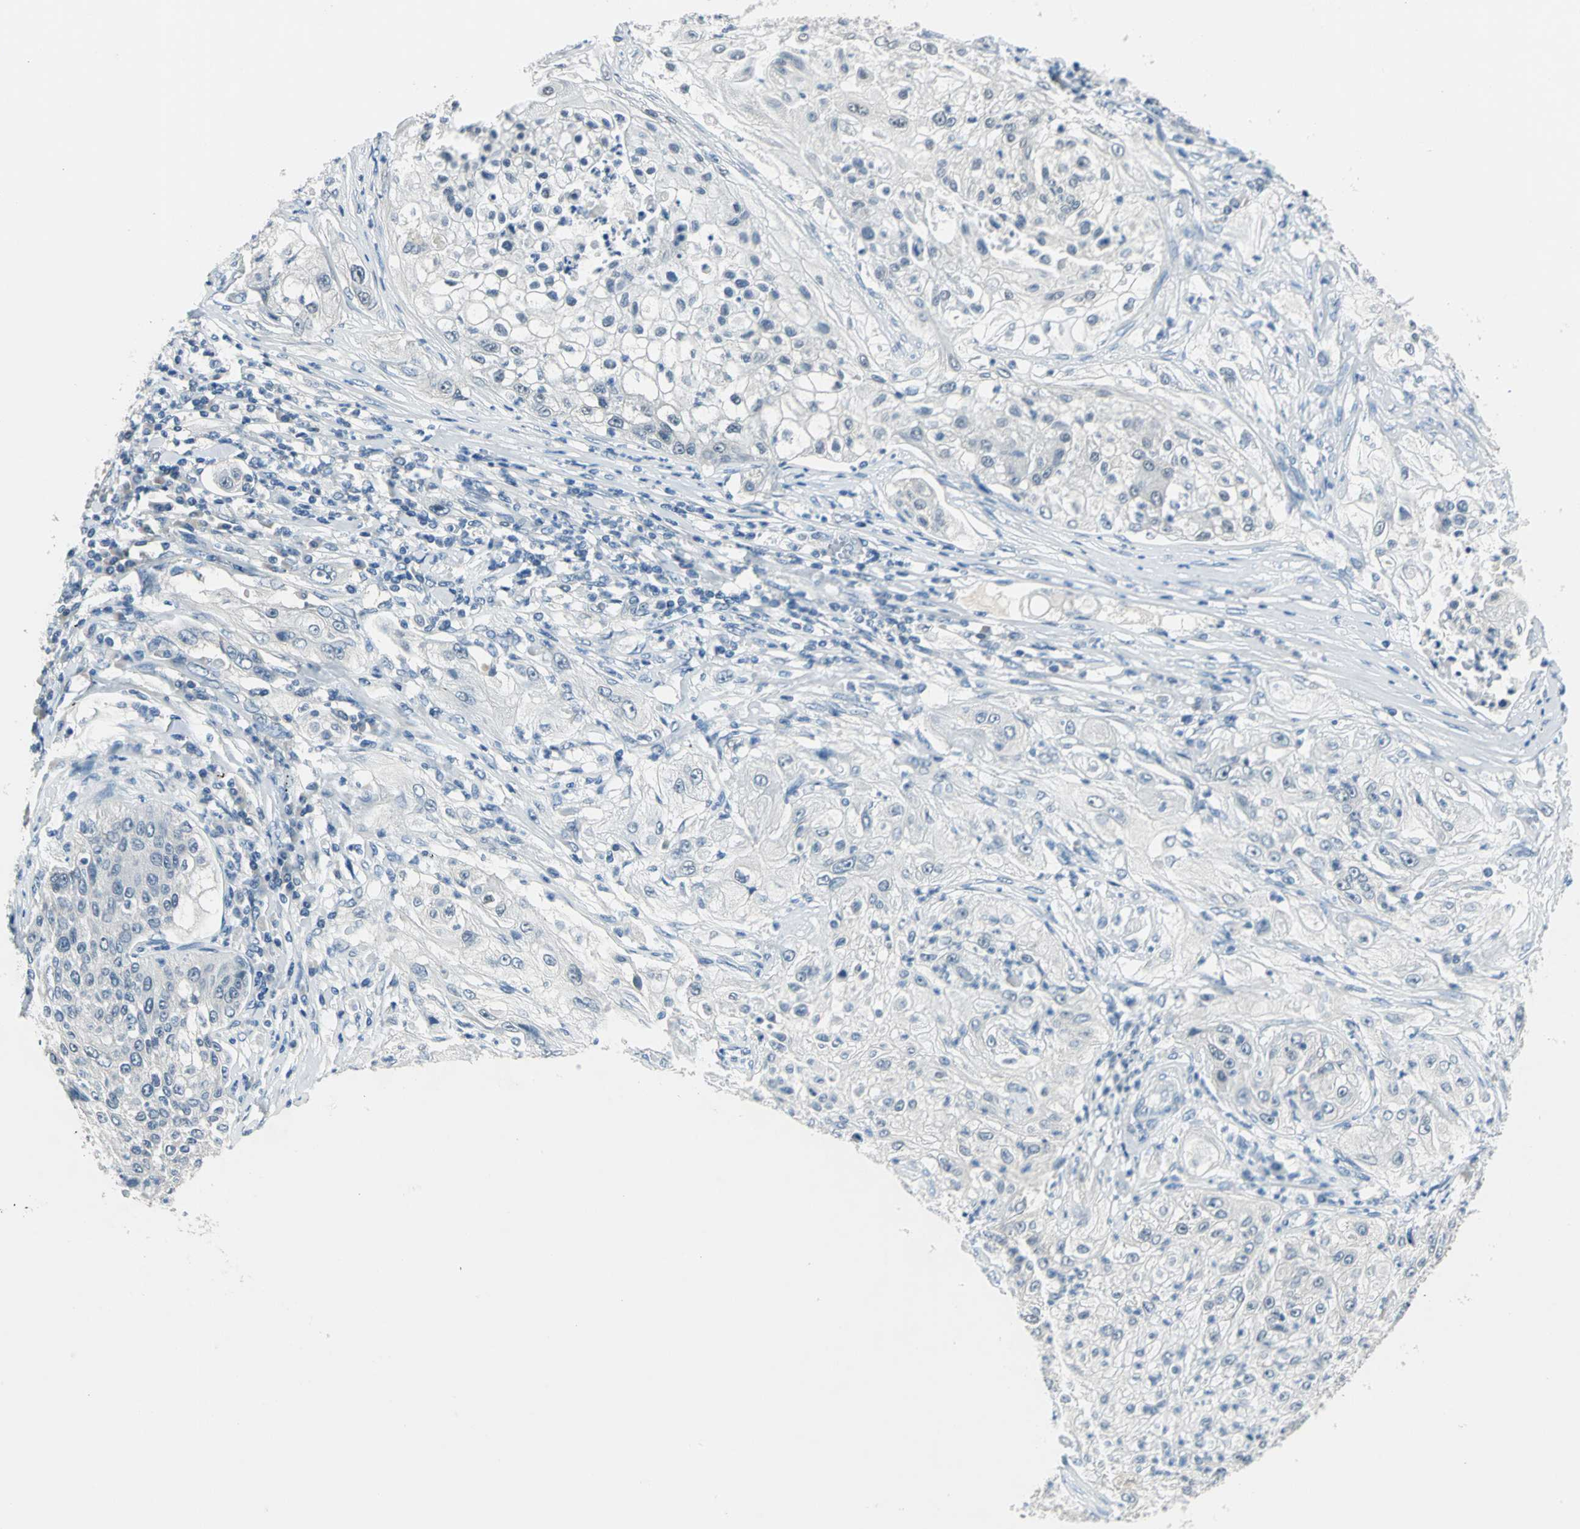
{"staining": {"intensity": "negative", "quantity": "none", "location": "none"}, "tissue": "lung cancer", "cell_type": "Tumor cells", "image_type": "cancer", "snomed": [{"axis": "morphology", "description": "Inflammation, NOS"}, {"axis": "morphology", "description": "Squamous cell carcinoma, NOS"}, {"axis": "topography", "description": "Lymph node"}, {"axis": "topography", "description": "Soft tissue"}, {"axis": "topography", "description": "Lung"}], "caption": "There is no significant staining in tumor cells of lung cancer (squamous cell carcinoma). Brightfield microscopy of immunohistochemistry (IHC) stained with DAB (3,3'-diaminobenzidine) (brown) and hematoxylin (blue), captured at high magnification.", "gene": "ZNF415", "patient": {"sex": "male", "age": 66}}